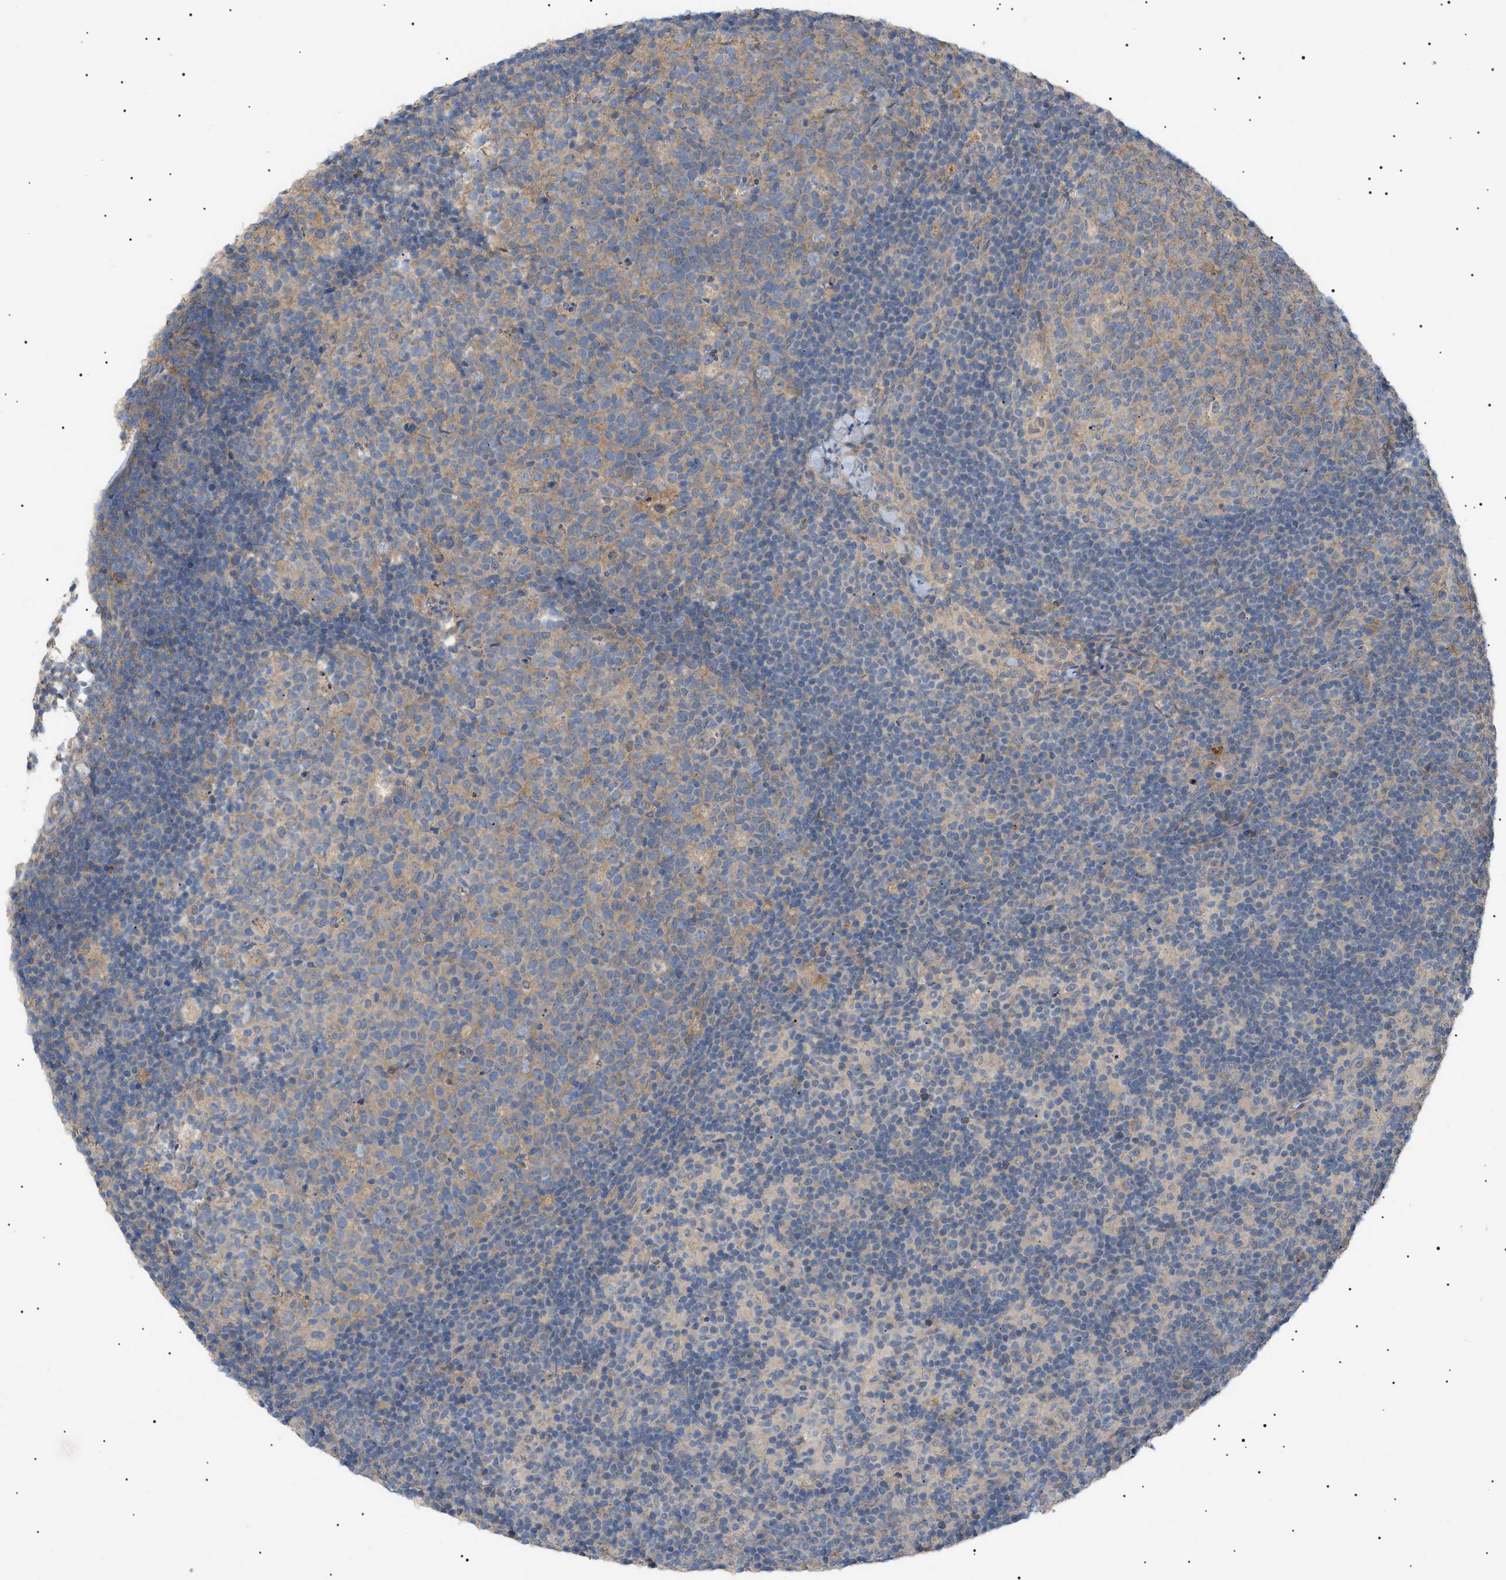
{"staining": {"intensity": "weak", "quantity": "25%-75%", "location": "cytoplasmic/membranous"}, "tissue": "lymph node", "cell_type": "Germinal center cells", "image_type": "normal", "snomed": [{"axis": "morphology", "description": "Normal tissue, NOS"}, {"axis": "morphology", "description": "Inflammation, NOS"}, {"axis": "topography", "description": "Lymph node"}], "caption": "An immunohistochemistry (IHC) histopathology image of unremarkable tissue is shown. Protein staining in brown labels weak cytoplasmic/membranous positivity in lymph node within germinal center cells. (brown staining indicates protein expression, while blue staining denotes nuclei).", "gene": "IRS2", "patient": {"sex": "male", "age": 55}}